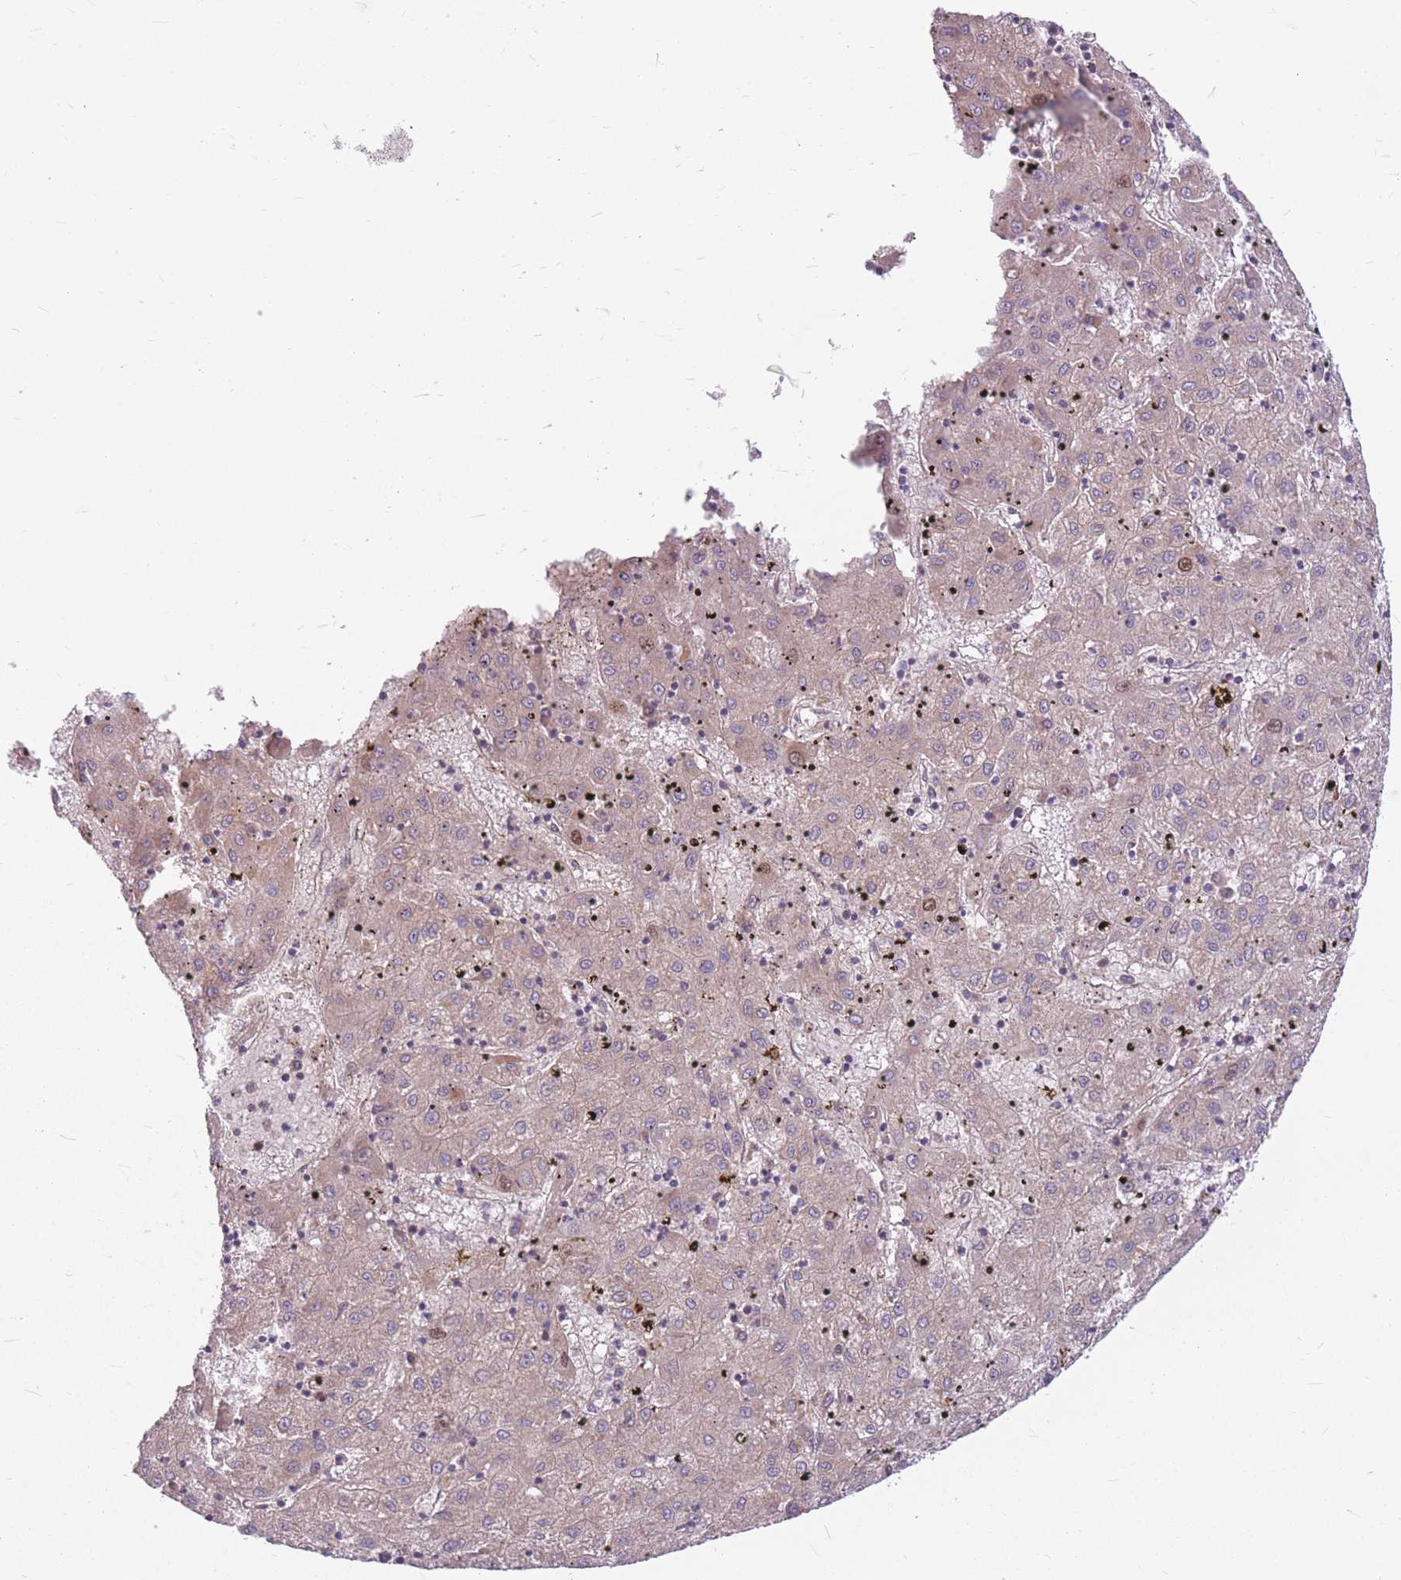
{"staining": {"intensity": "moderate", "quantity": "<25%", "location": "nuclear"}, "tissue": "liver cancer", "cell_type": "Tumor cells", "image_type": "cancer", "snomed": [{"axis": "morphology", "description": "Carcinoma, Hepatocellular, NOS"}, {"axis": "topography", "description": "Liver"}], "caption": "Immunohistochemistry (IHC) (DAB) staining of human hepatocellular carcinoma (liver) demonstrates moderate nuclear protein positivity in approximately <25% of tumor cells.", "gene": "GMNN", "patient": {"sex": "male", "age": 72}}